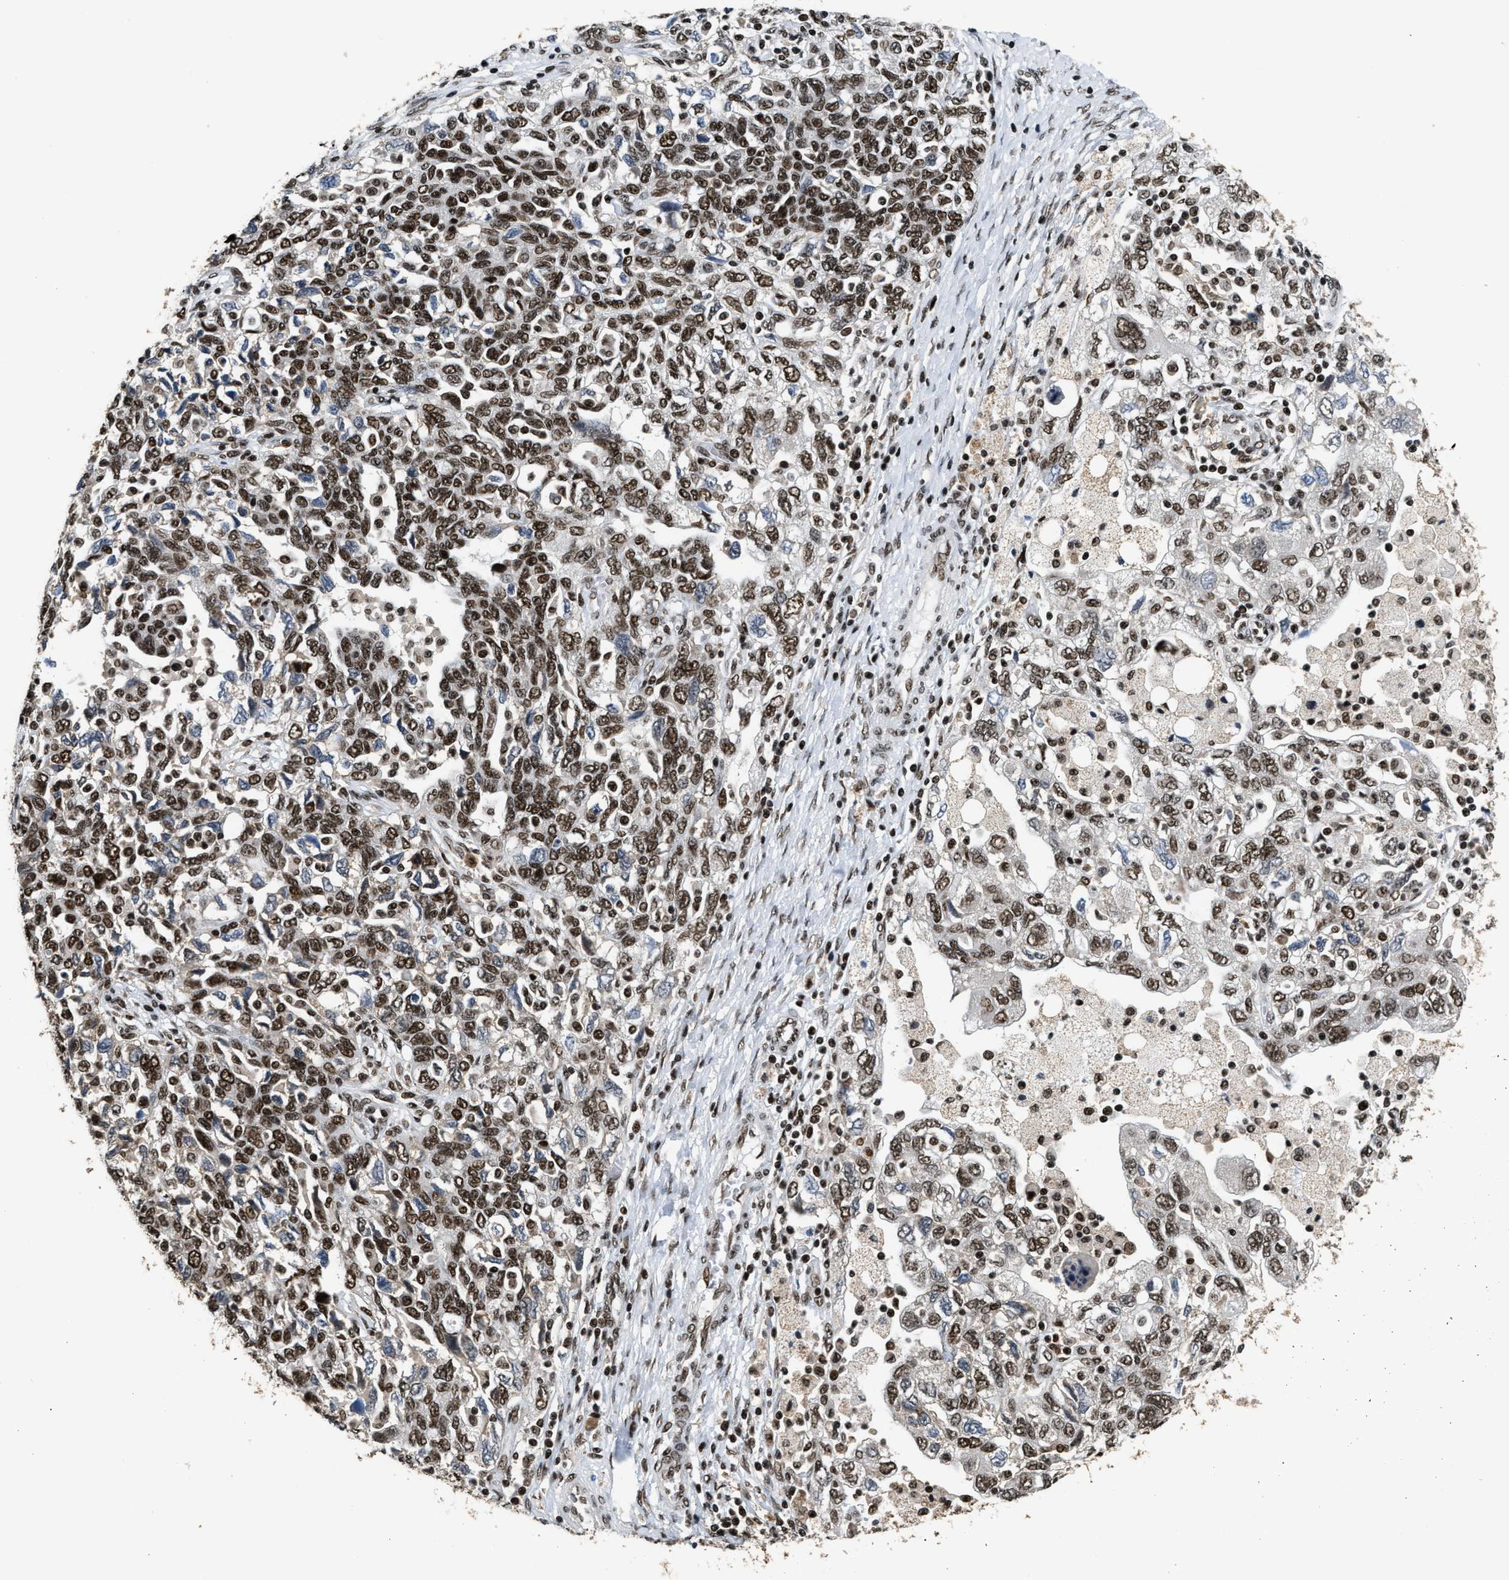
{"staining": {"intensity": "moderate", "quantity": ">75%", "location": "nuclear"}, "tissue": "ovarian cancer", "cell_type": "Tumor cells", "image_type": "cancer", "snomed": [{"axis": "morphology", "description": "Carcinoma, NOS"}, {"axis": "morphology", "description": "Cystadenocarcinoma, serous, NOS"}, {"axis": "topography", "description": "Ovary"}], "caption": "About >75% of tumor cells in ovarian cancer show moderate nuclear protein staining as visualized by brown immunohistochemical staining.", "gene": "RAD21", "patient": {"sex": "female", "age": 69}}